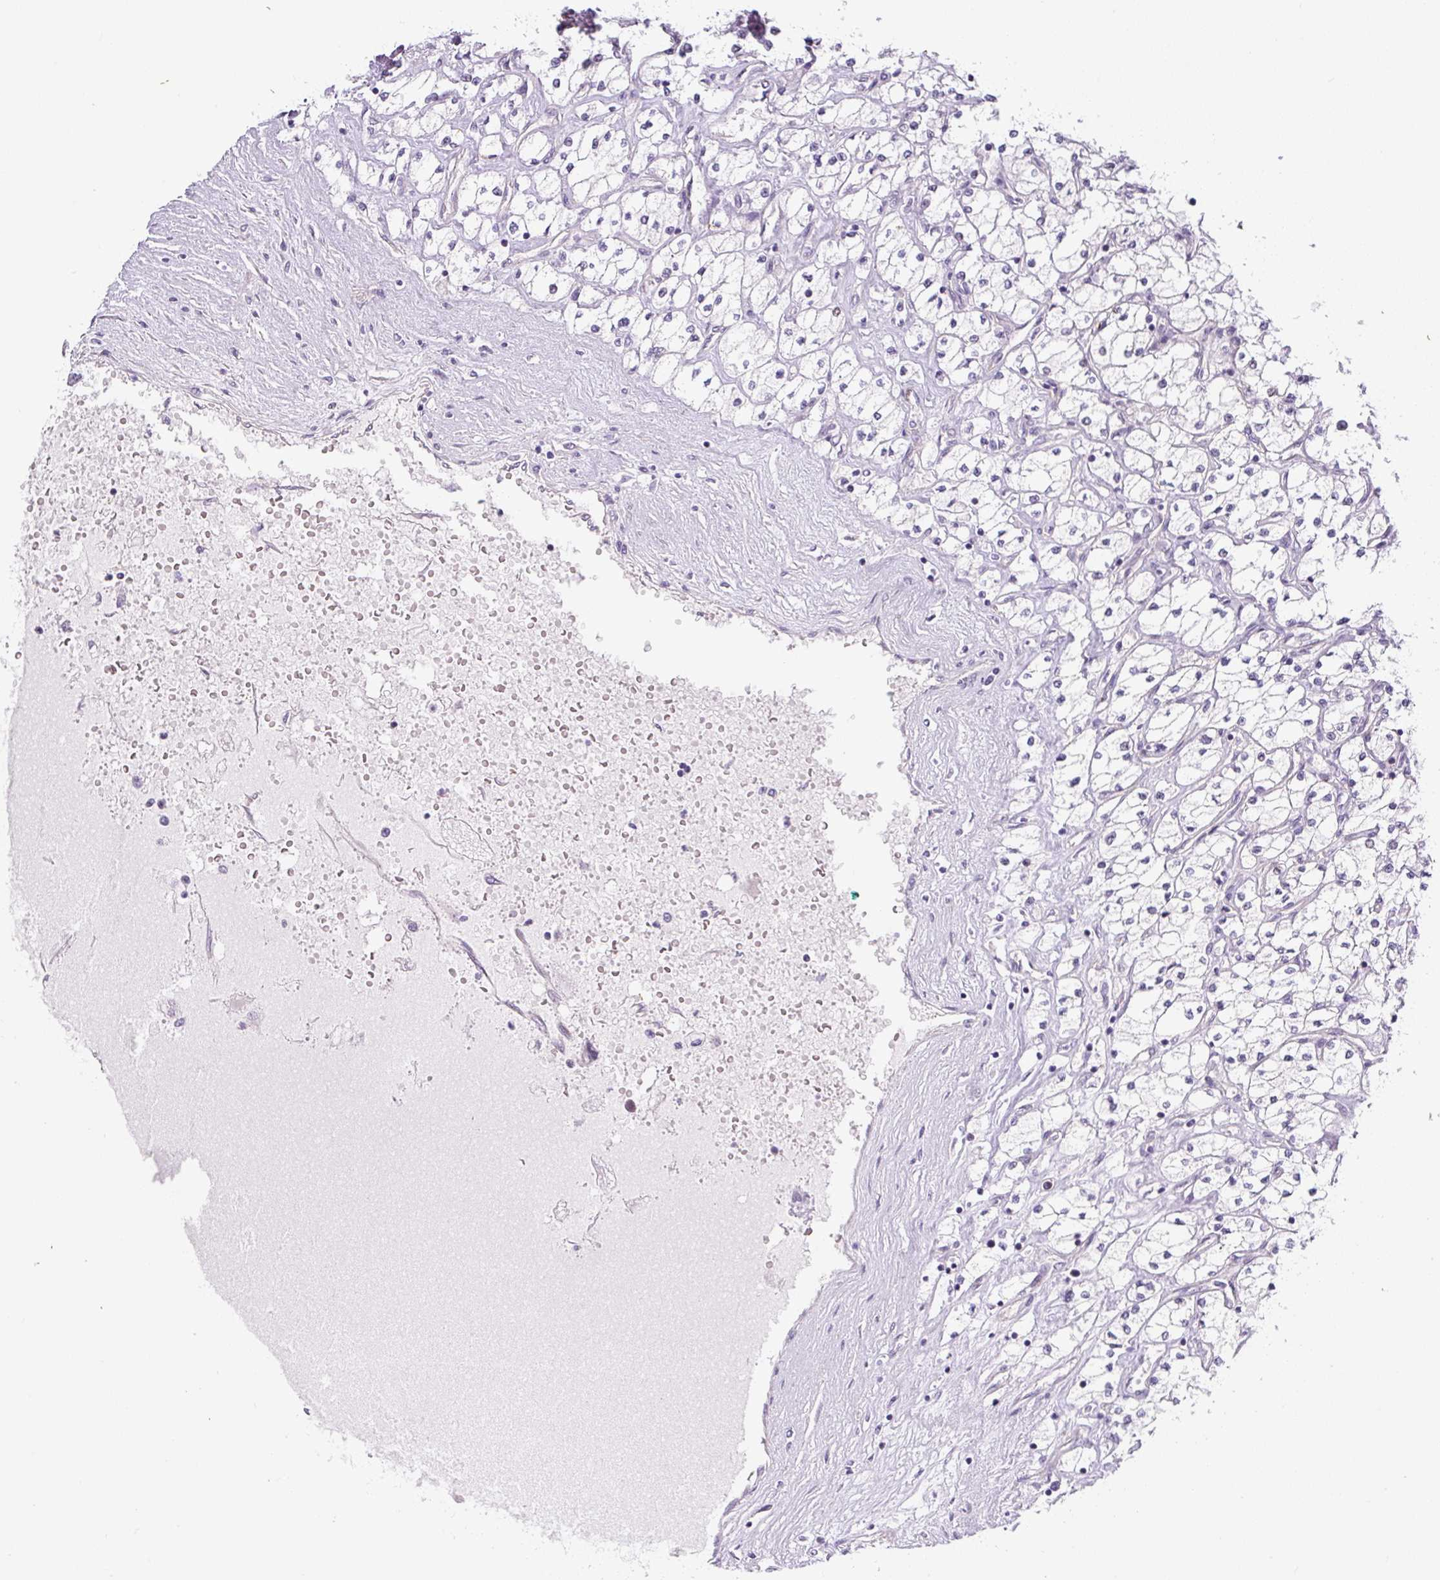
{"staining": {"intensity": "negative", "quantity": "none", "location": "none"}, "tissue": "renal cancer", "cell_type": "Tumor cells", "image_type": "cancer", "snomed": [{"axis": "morphology", "description": "Adenocarcinoma, NOS"}, {"axis": "topography", "description": "Kidney"}], "caption": "DAB immunohistochemical staining of human renal cancer (adenocarcinoma) shows no significant staining in tumor cells.", "gene": "ADAMTS19", "patient": {"sex": "male", "age": 80}}